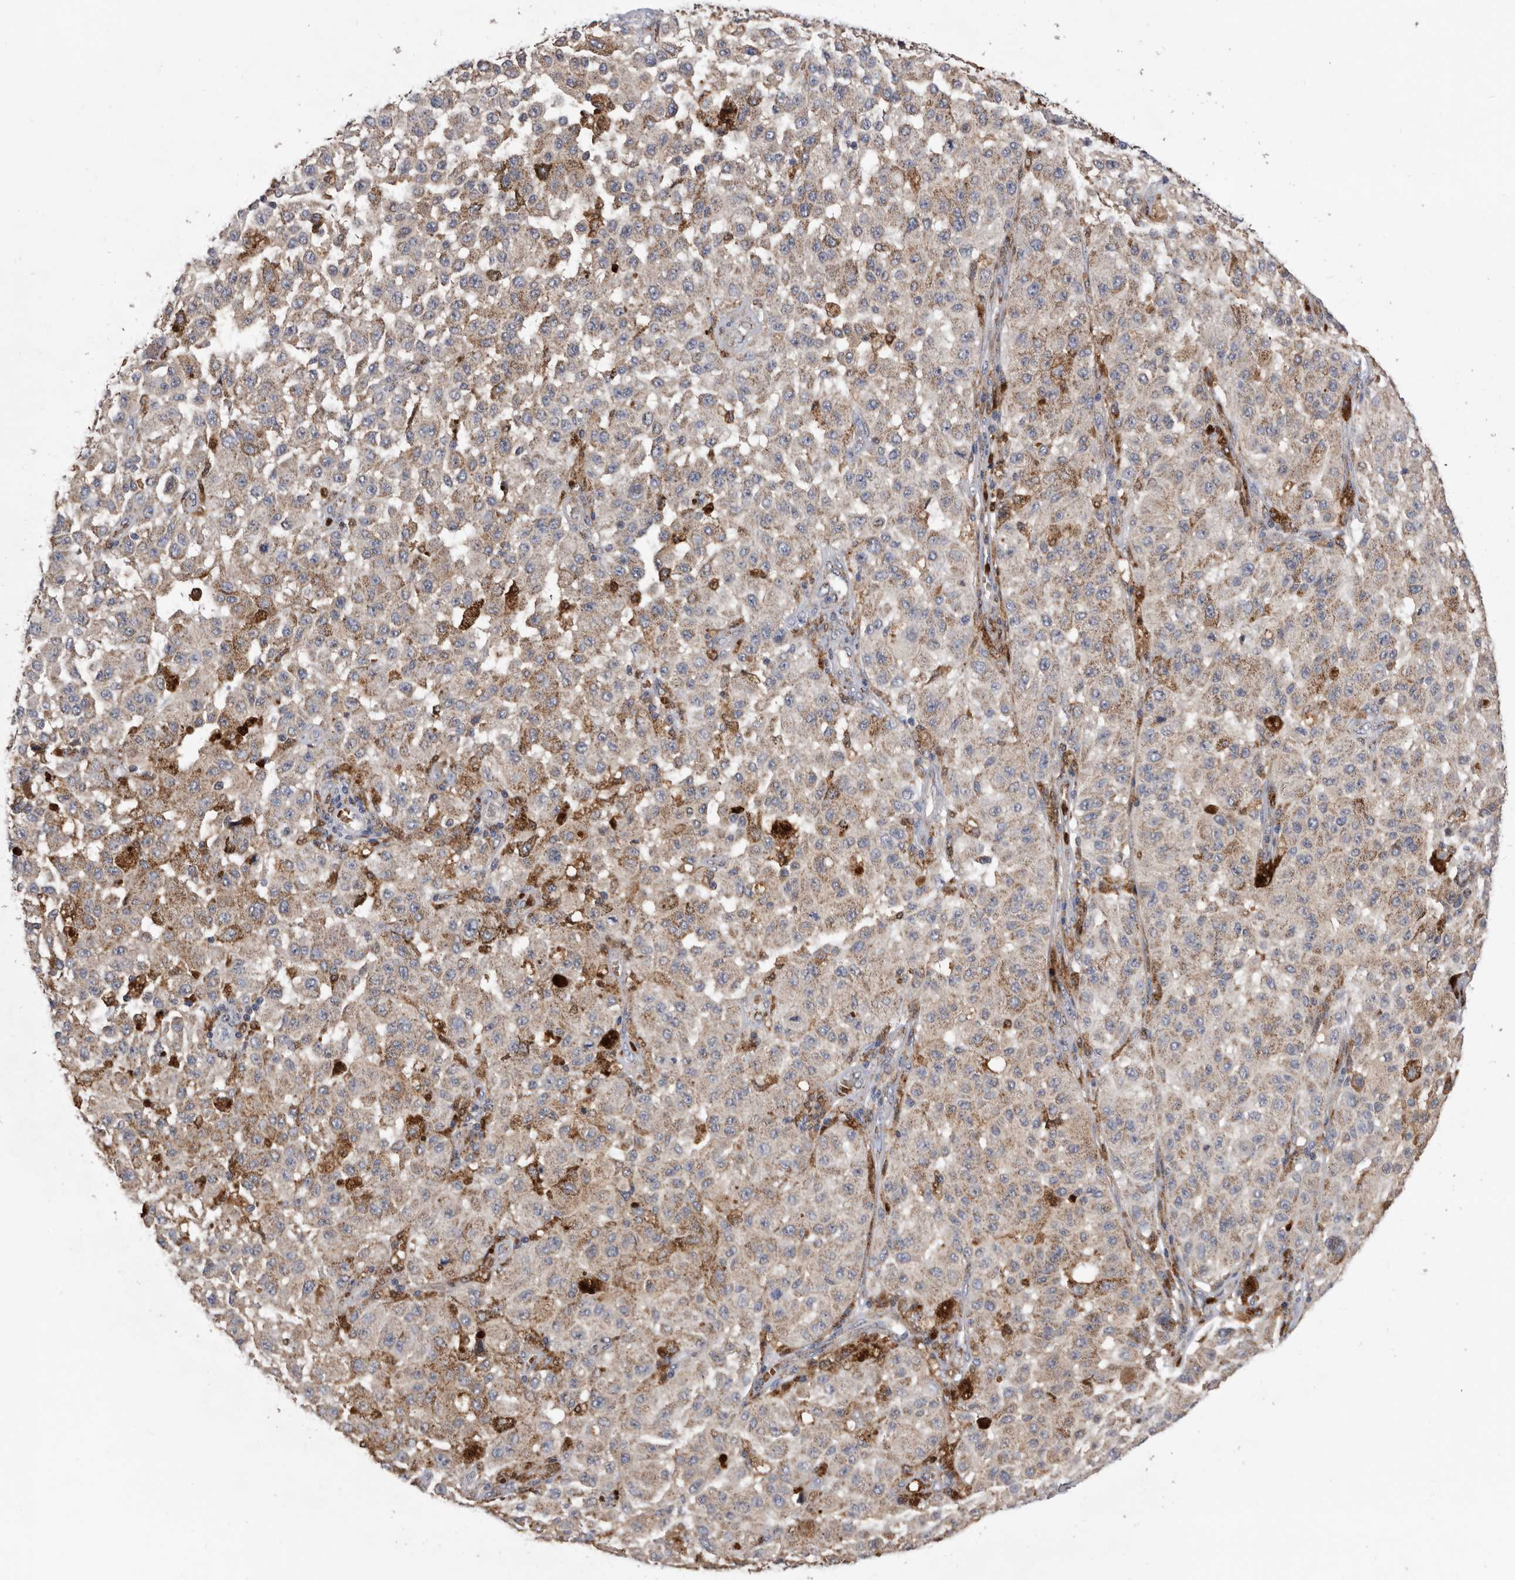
{"staining": {"intensity": "moderate", "quantity": ">75%", "location": "cytoplasmic/membranous"}, "tissue": "melanoma", "cell_type": "Tumor cells", "image_type": "cancer", "snomed": [{"axis": "morphology", "description": "Malignant melanoma, NOS"}, {"axis": "topography", "description": "Skin"}], "caption": "Protein staining displays moderate cytoplasmic/membranous expression in approximately >75% of tumor cells in malignant melanoma. (Stains: DAB in brown, nuclei in blue, Microscopy: brightfield microscopy at high magnification).", "gene": "CRISPLD2", "patient": {"sex": "female", "age": 64}}